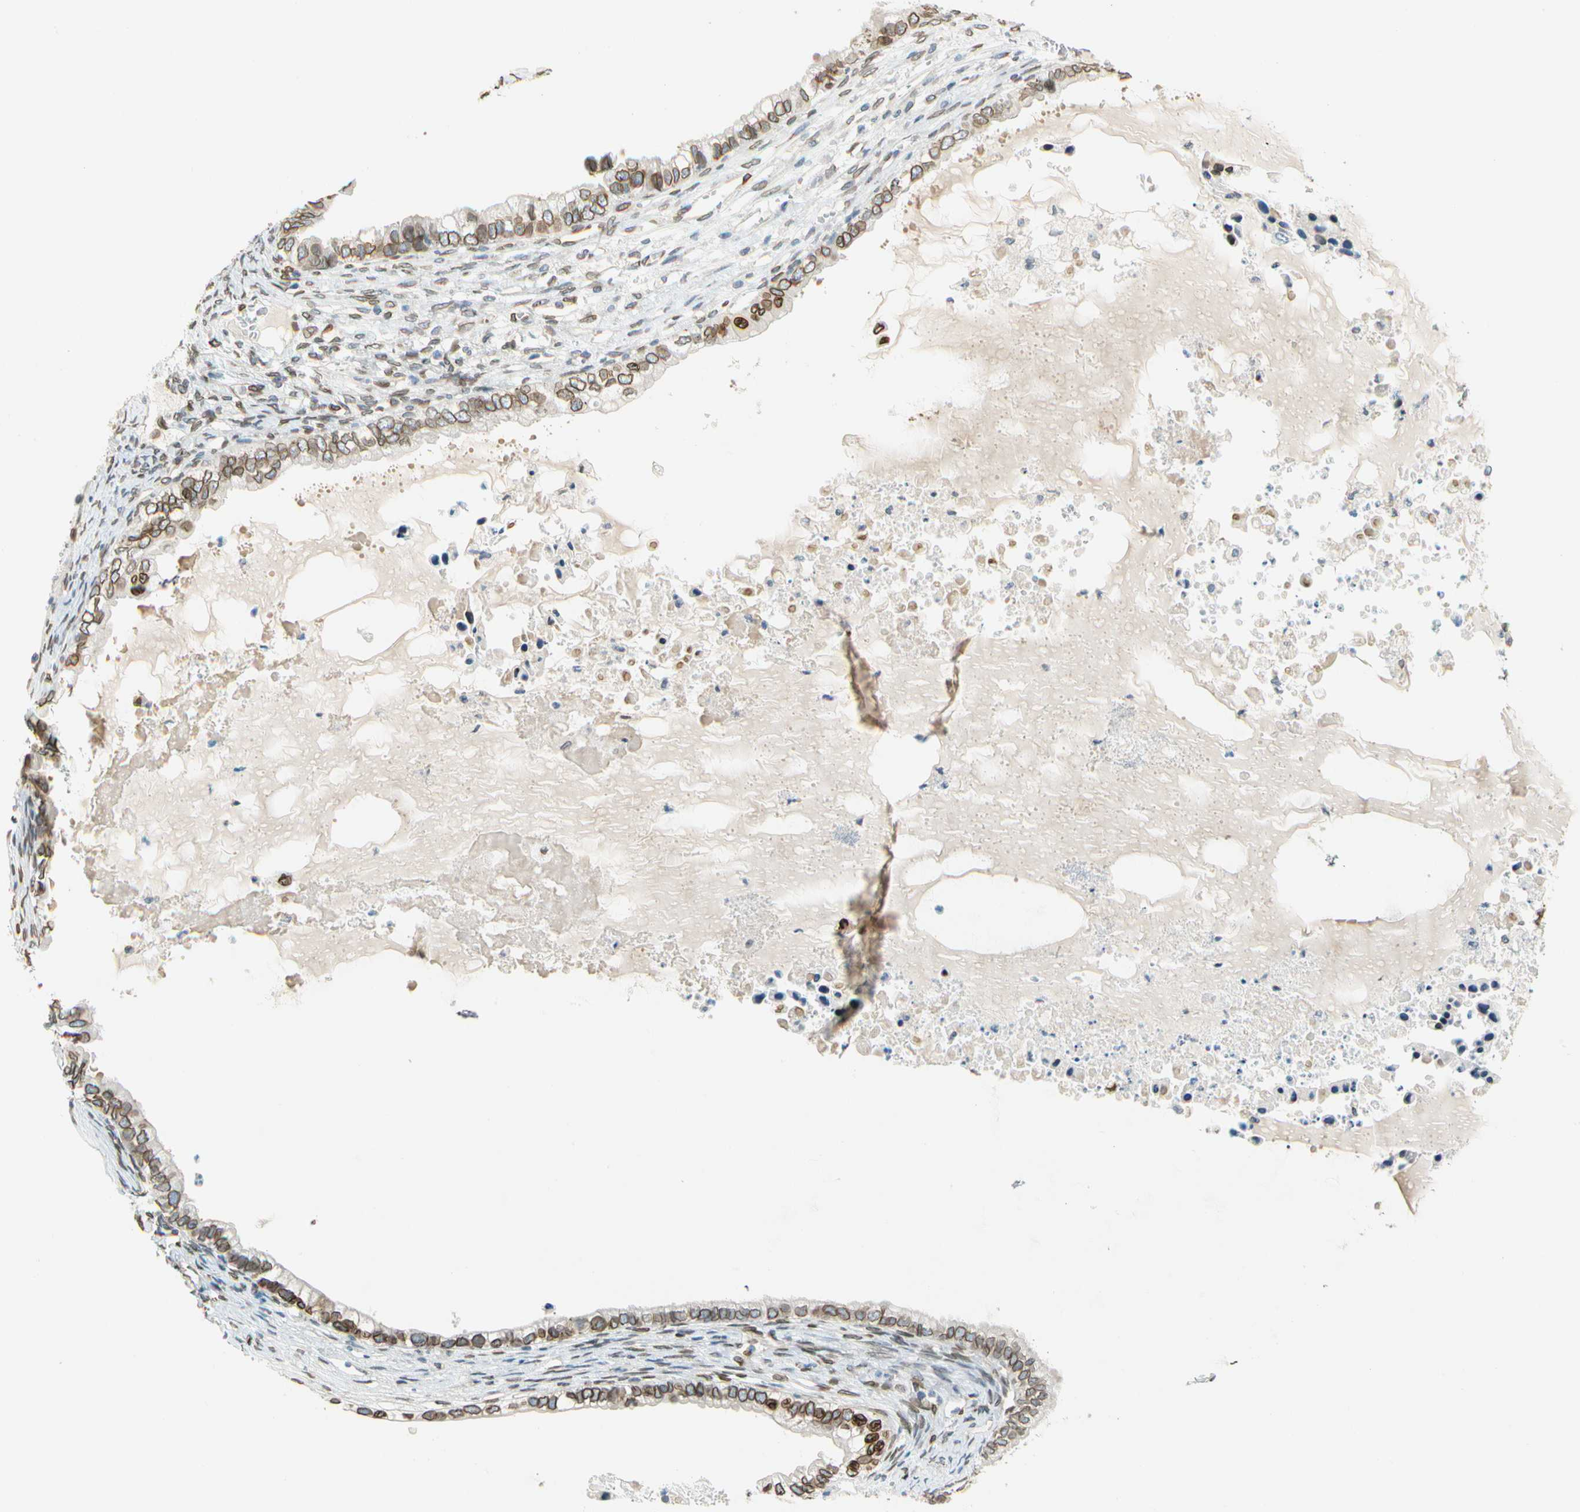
{"staining": {"intensity": "moderate", "quantity": ">75%", "location": "cytoplasmic/membranous,nuclear"}, "tissue": "ovarian cancer", "cell_type": "Tumor cells", "image_type": "cancer", "snomed": [{"axis": "morphology", "description": "Cystadenocarcinoma, mucinous, NOS"}, {"axis": "topography", "description": "Ovary"}], "caption": "Human mucinous cystadenocarcinoma (ovarian) stained with a brown dye reveals moderate cytoplasmic/membranous and nuclear positive staining in about >75% of tumor cells.", "gene": "SUN1", "patient": {"sex": "female", "age": 80}}